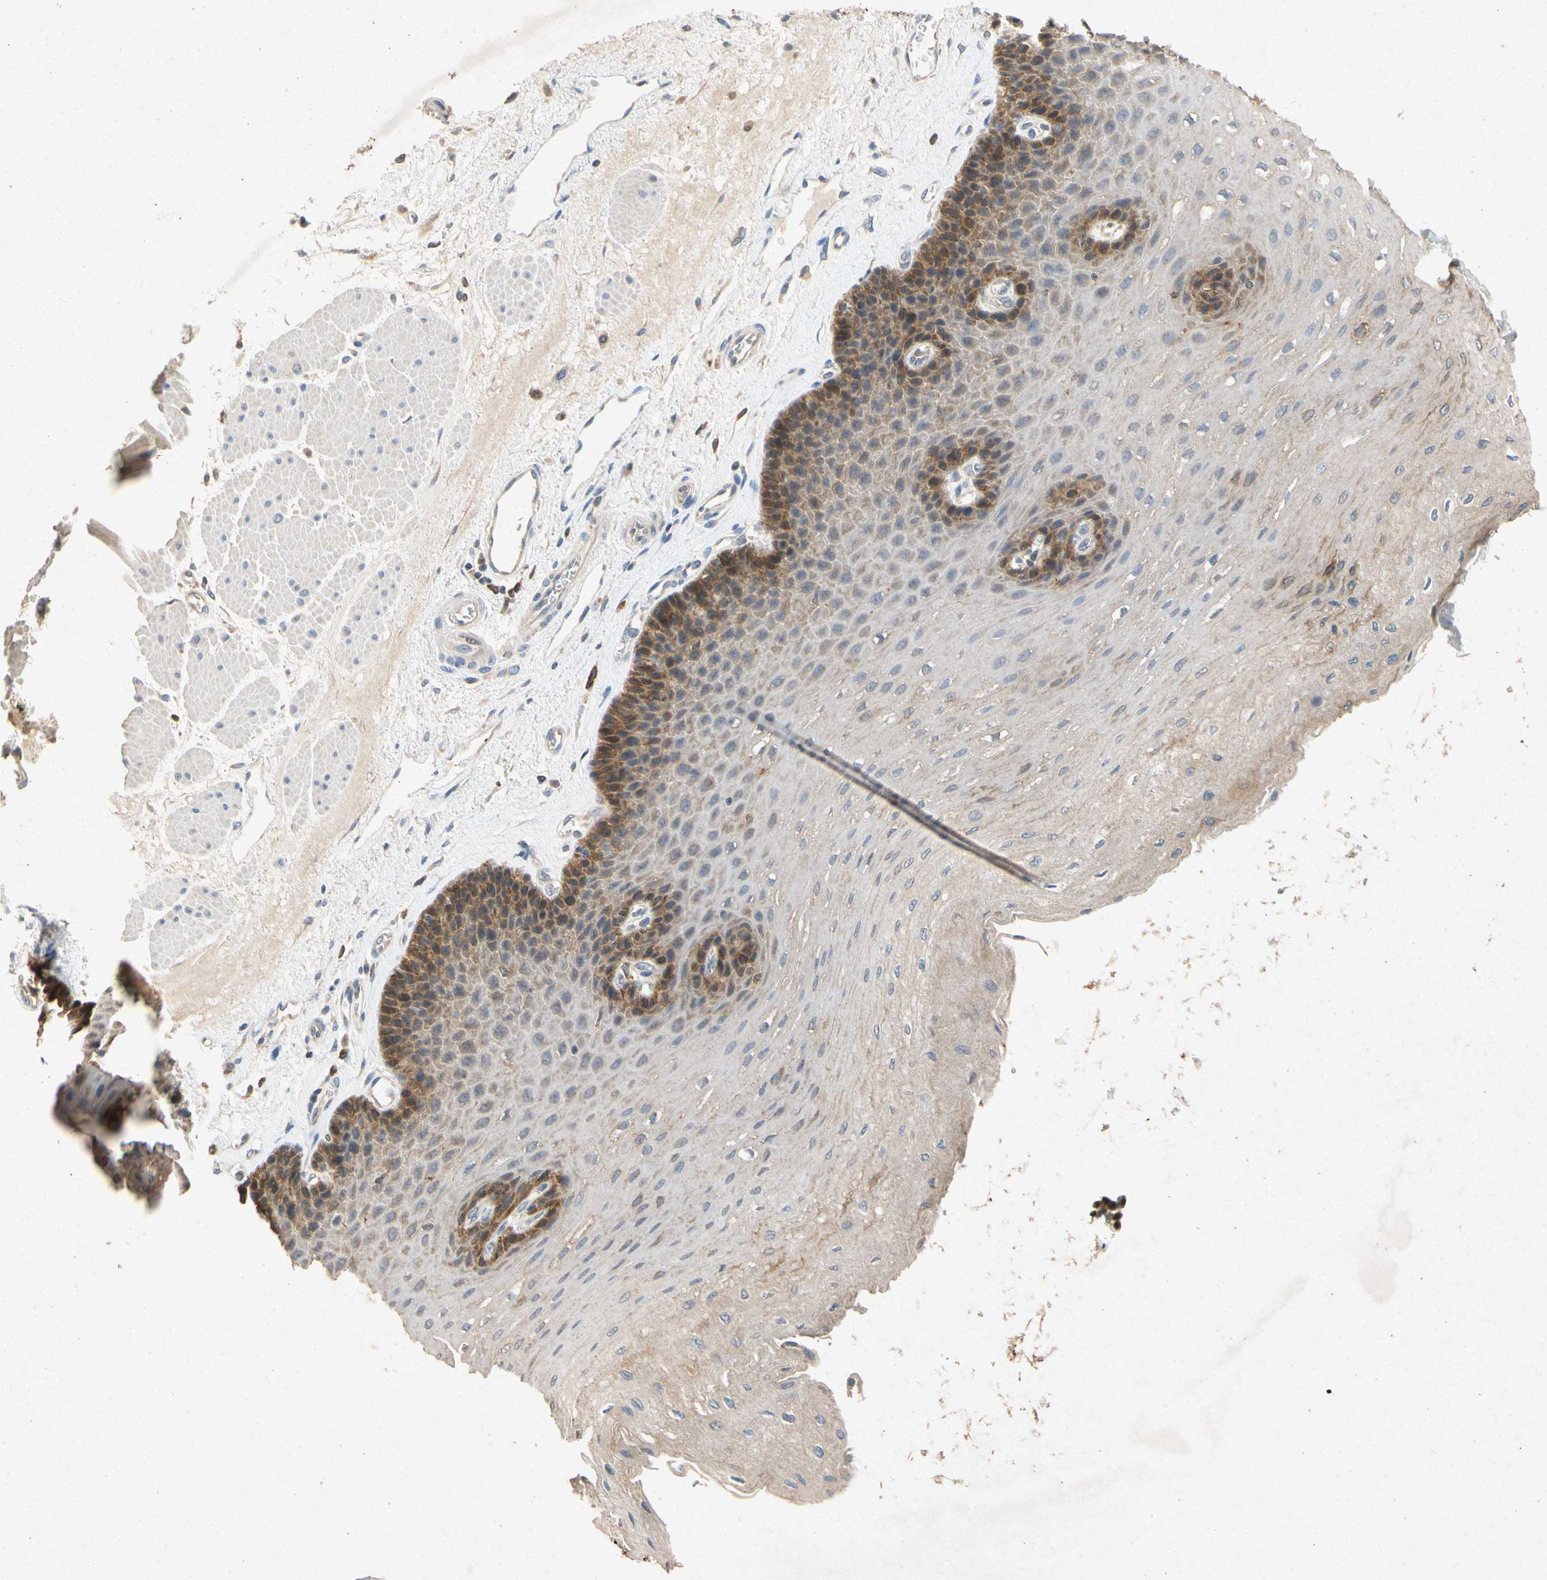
{"staining": {"intensity": "strong", "quantity": "25%-75%", "location": "cytoplasmic/membranous"}, "tissue": "esophagus", "cell_type": "Squamous epithelial cells", "image_type": "normal", "snomed": [{"axis": "morphology", "description": "Normal tissue, NOS"}, {"axis": "topography", "description": "Esophagus"}], "caption": "This histopathology image exhibits benign esophagus stained with IHC to label a protein in brown. The cytoplasmic/membranous of squamous epithelial cells show strong positivity for the protein. Nuclei are counter-stained blue.", "gene": "RPS6KA1", "patient": {"sex": "female", "age": 72}}